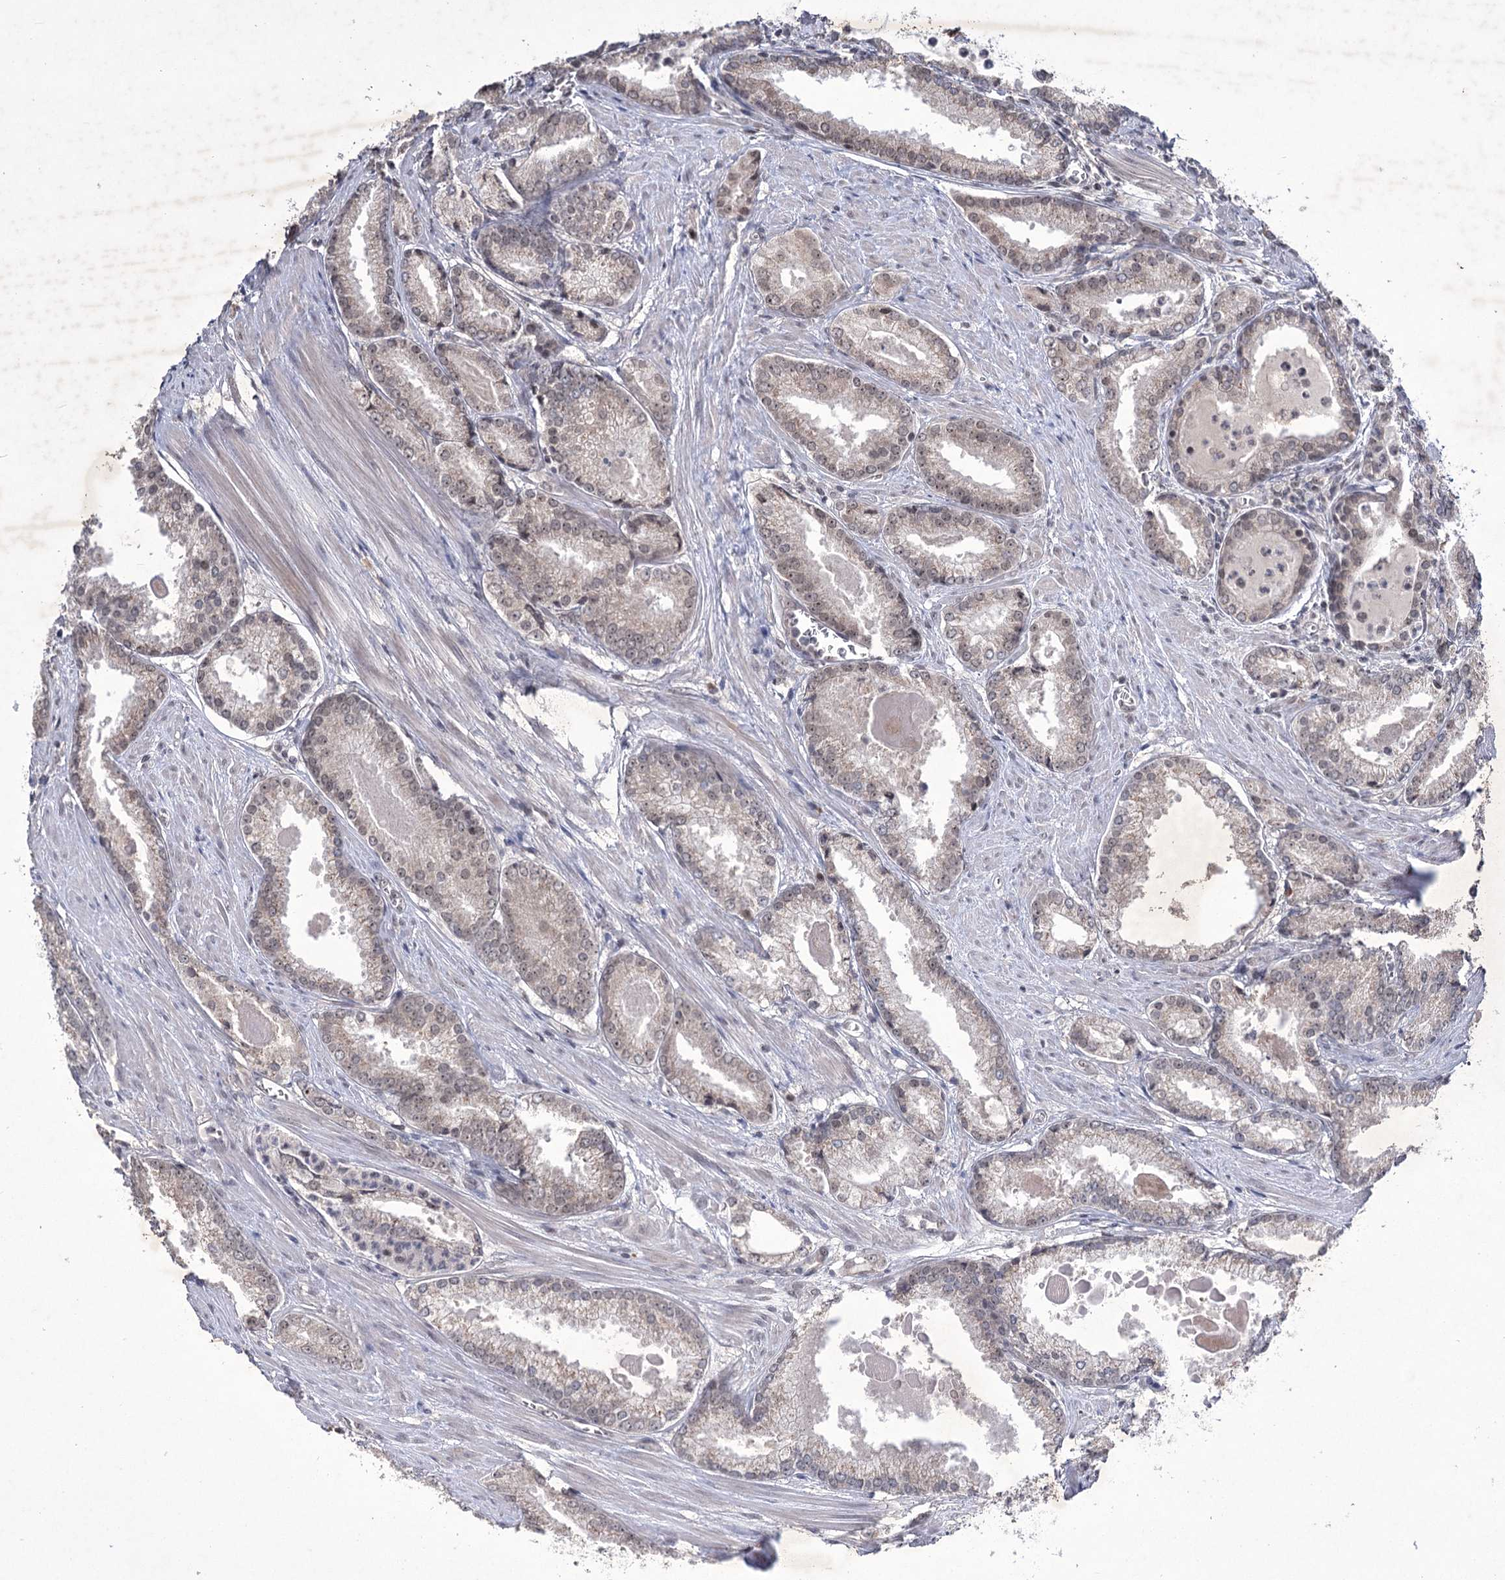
{"staining": {"intensity": "weak", "quantity": "25%-75%", "location": "nuclear"}, "tissue": "prostate cancer", "cell_type": "Tumor cells", "image_type": "cancer", "snomed": [{"axis": "morphology", "description": "Adenocarcinoma, Low grade"}, {"axis": "topography", "description": "Prostate"}], "caption": "A photomicrograph of low-grade adenocarcinoma (prostate) stained for a protein shows weak nuclear brown staining in tumor cells.", "gene": "VGLL4", "patient": {"sex": "male", "age": 54}}